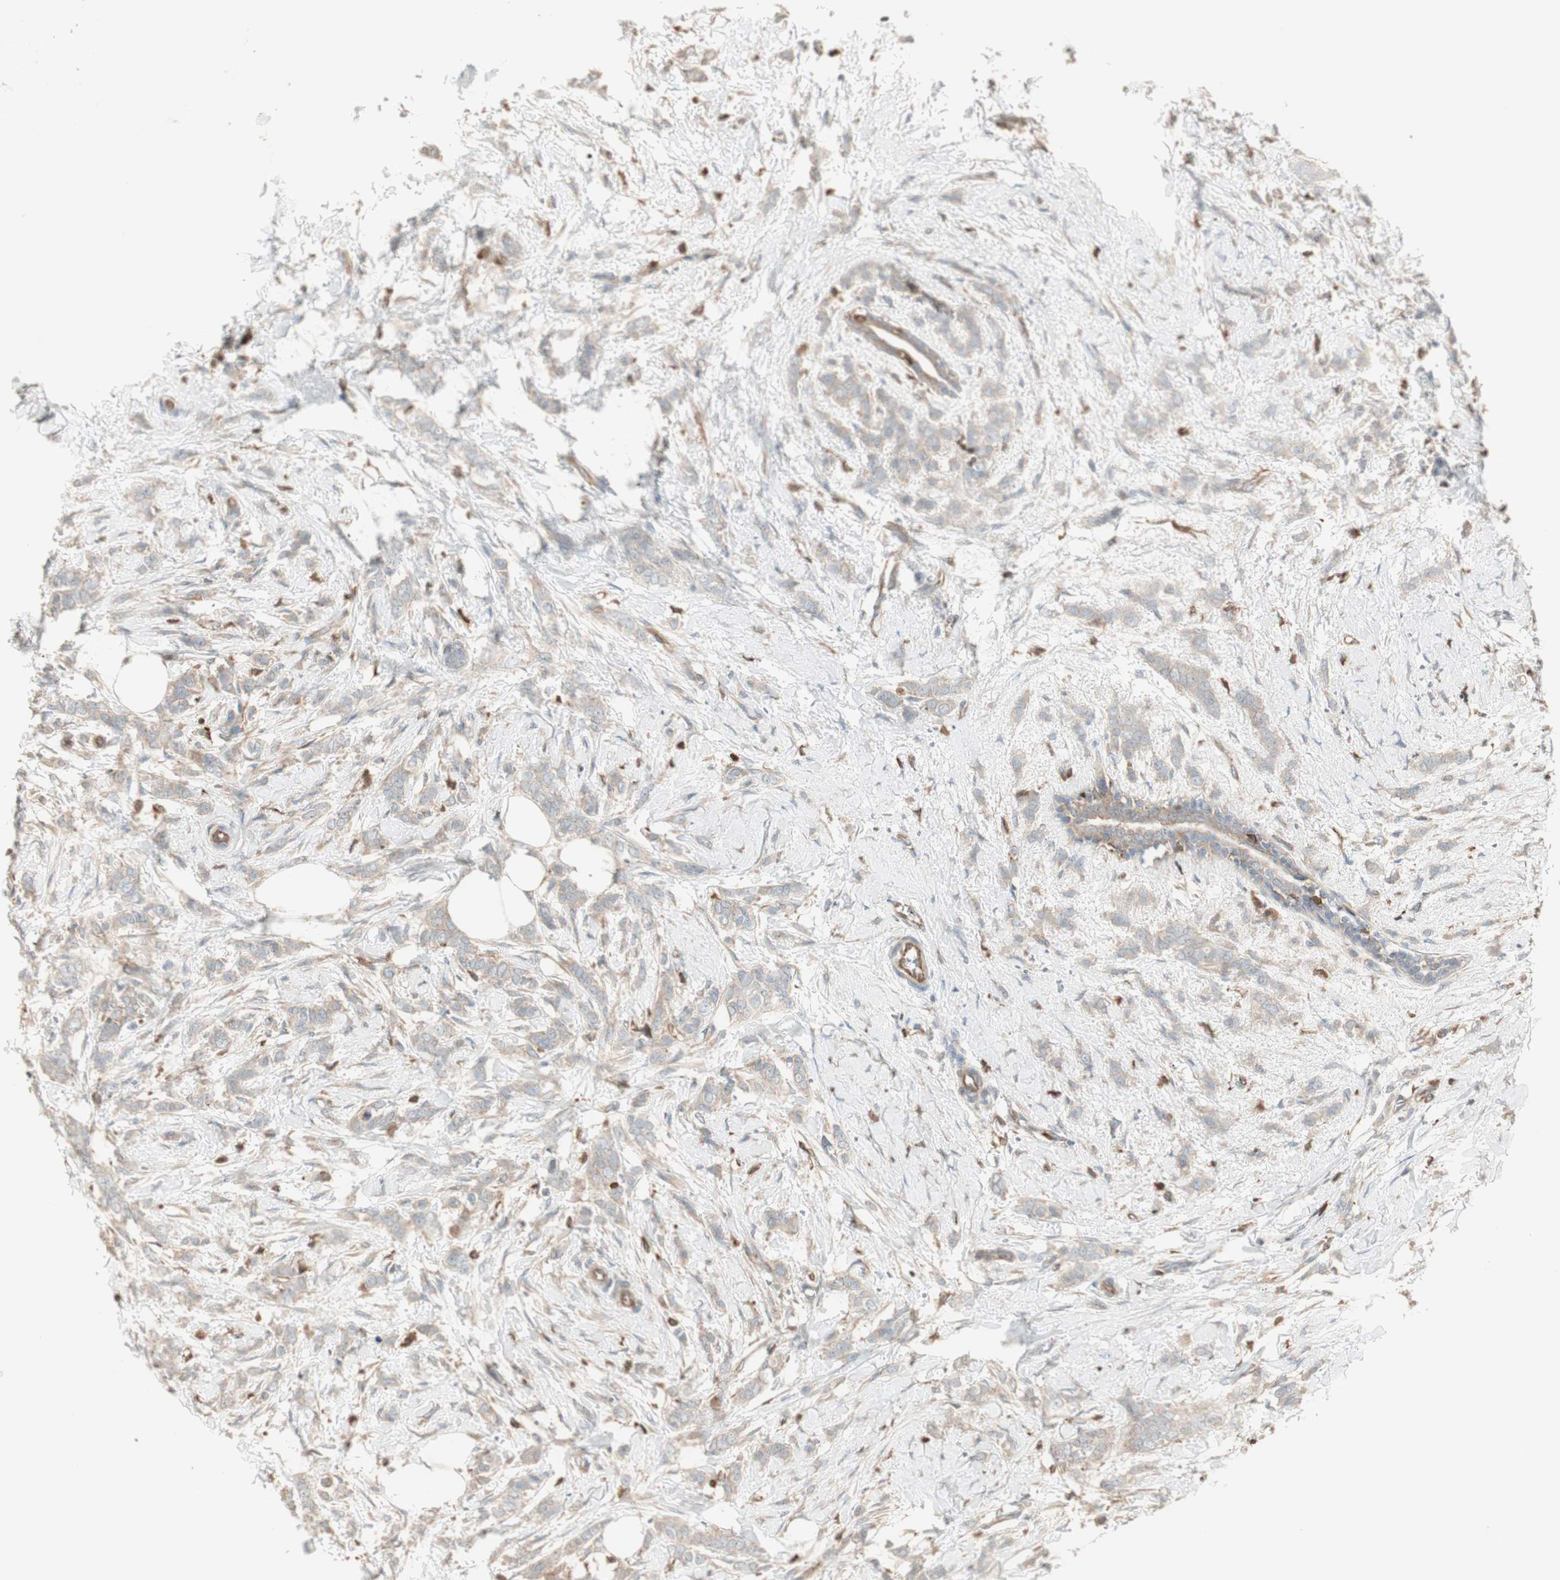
{"staining": {"intensity": "weak", "quantity": ">75%", "location": "cytoplasmic/membranous"}, "tissue": "breast cancer", "cell_type": "Tumor cells", "image_type": "cancer", "snomed": [{"axis": "morphology", "description": "Lobular carcinoma, in situ"}, {"axis": "morphology", "description": "Lobular carcinoma"}, {"axis": "topography", "description": "Breast"}], "caption": "The image demonstrates staining of breast cancer, revealing weak cytoplasmic/membranous protein positivity (brown color) within tumor cells.", "gene": "CRLF3", "patient": {"sex": "female", "age": 41}}